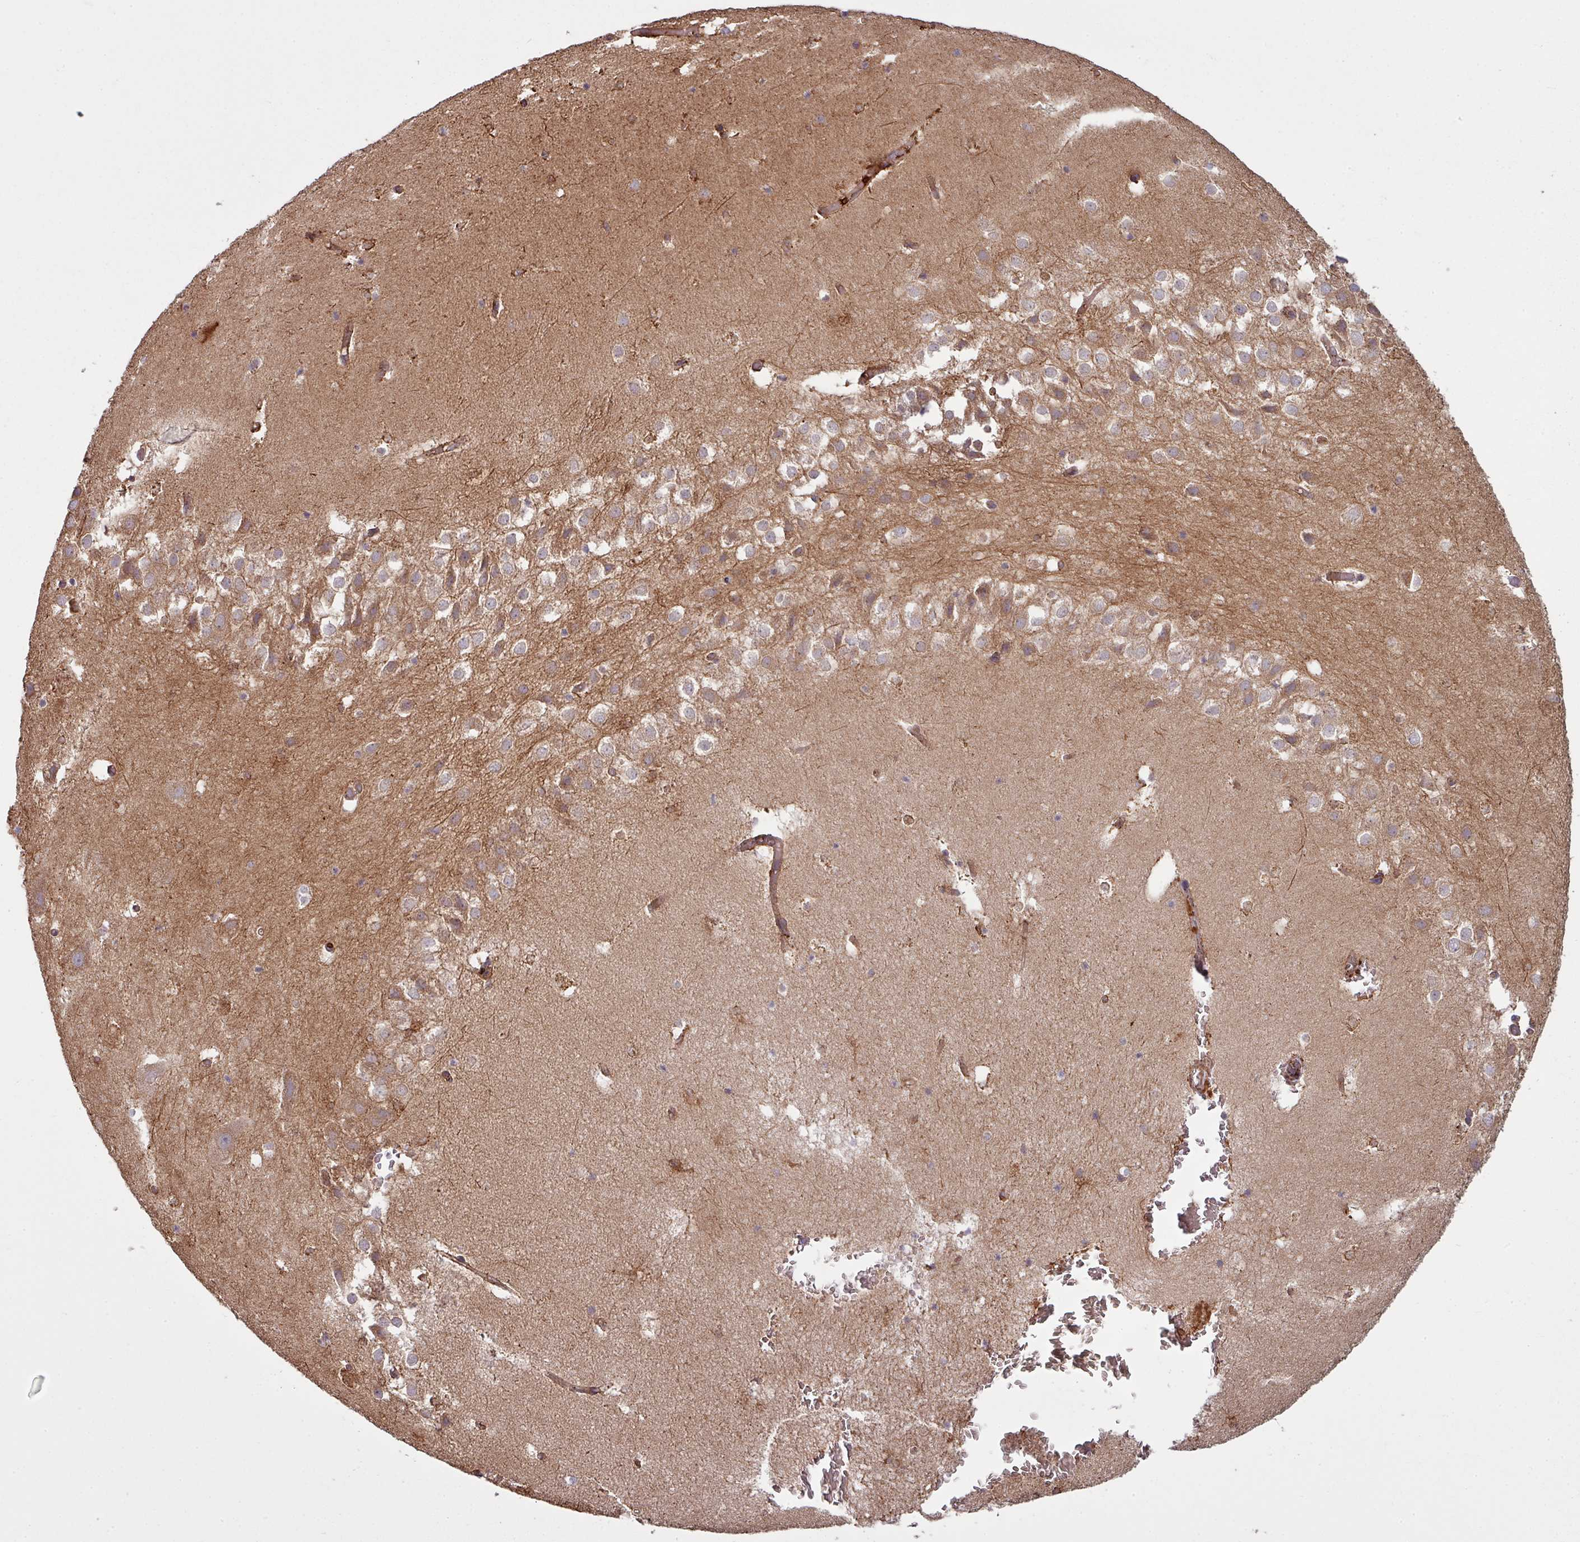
{"staining": {"intensity": "moderate", "quantity": "<25%", "location": "cytoplasmic/membranous"}, "tissue": "hippocampus", "cell_type": "Glial cells", "image_type": "normal", "snomed": [{"axis": "morphology", "description": "Normal tissue, NOS"}, {"axis": "topography", "description": "Hippocampus"}], "caption": "Benign hippocampus demonstrates moderate cytoplasmic/membranous staining in approximately <25% of glial cells, visualized by immunohistochemistry.", "gene": "SNRNP25", "patient": {"sex": "female", "age": 52}}